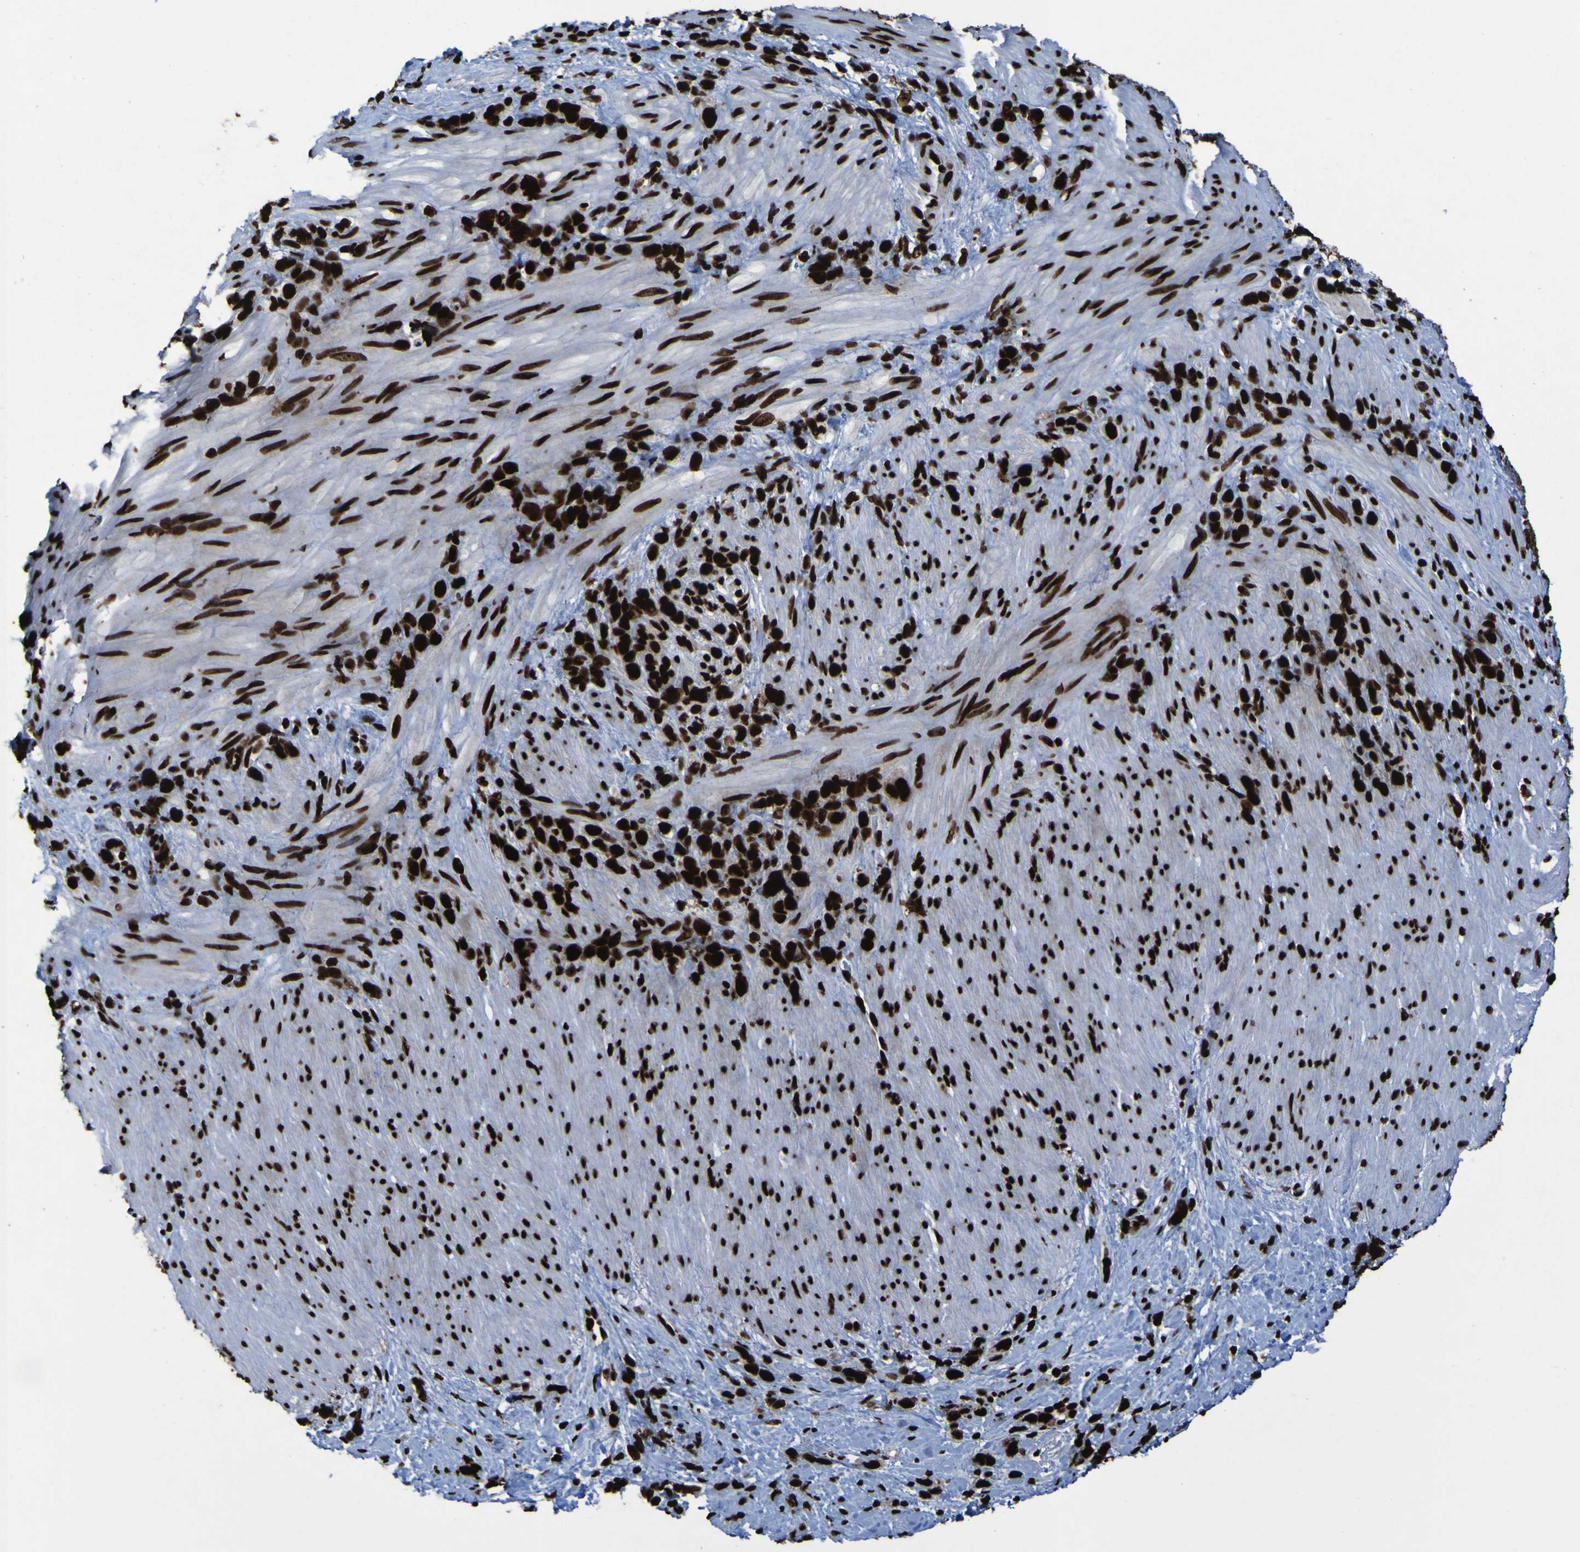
{"staining": {"intensity": "strong", "quantity": ">75%", "location": "nuclear"}, "tissue": "stomach cancer", "cell_type": "Tumor cells", "image_type": "cancer", "snomed": [{"axis": "morphology", "description": "Adenocarcinoma, NOS"}, {"axis": "morphology", "description": "Adenocarcinoma, High grade"}, {"axis": "topography", "description": "Stomach, upper"}, {"axis": "topography", "description": "Stomach, lower"}], "caption": "An immunohistochemistry photomicrograph of neoplastic tissue is shown. Protein staining in brown shows strong nuclear positivity in high-grade adenocarcinoma (stomach) within tumor cells. Nuclei are stained in blue.", "gene": "NPM1", "patient": {"sex": "female", "age": 65}}